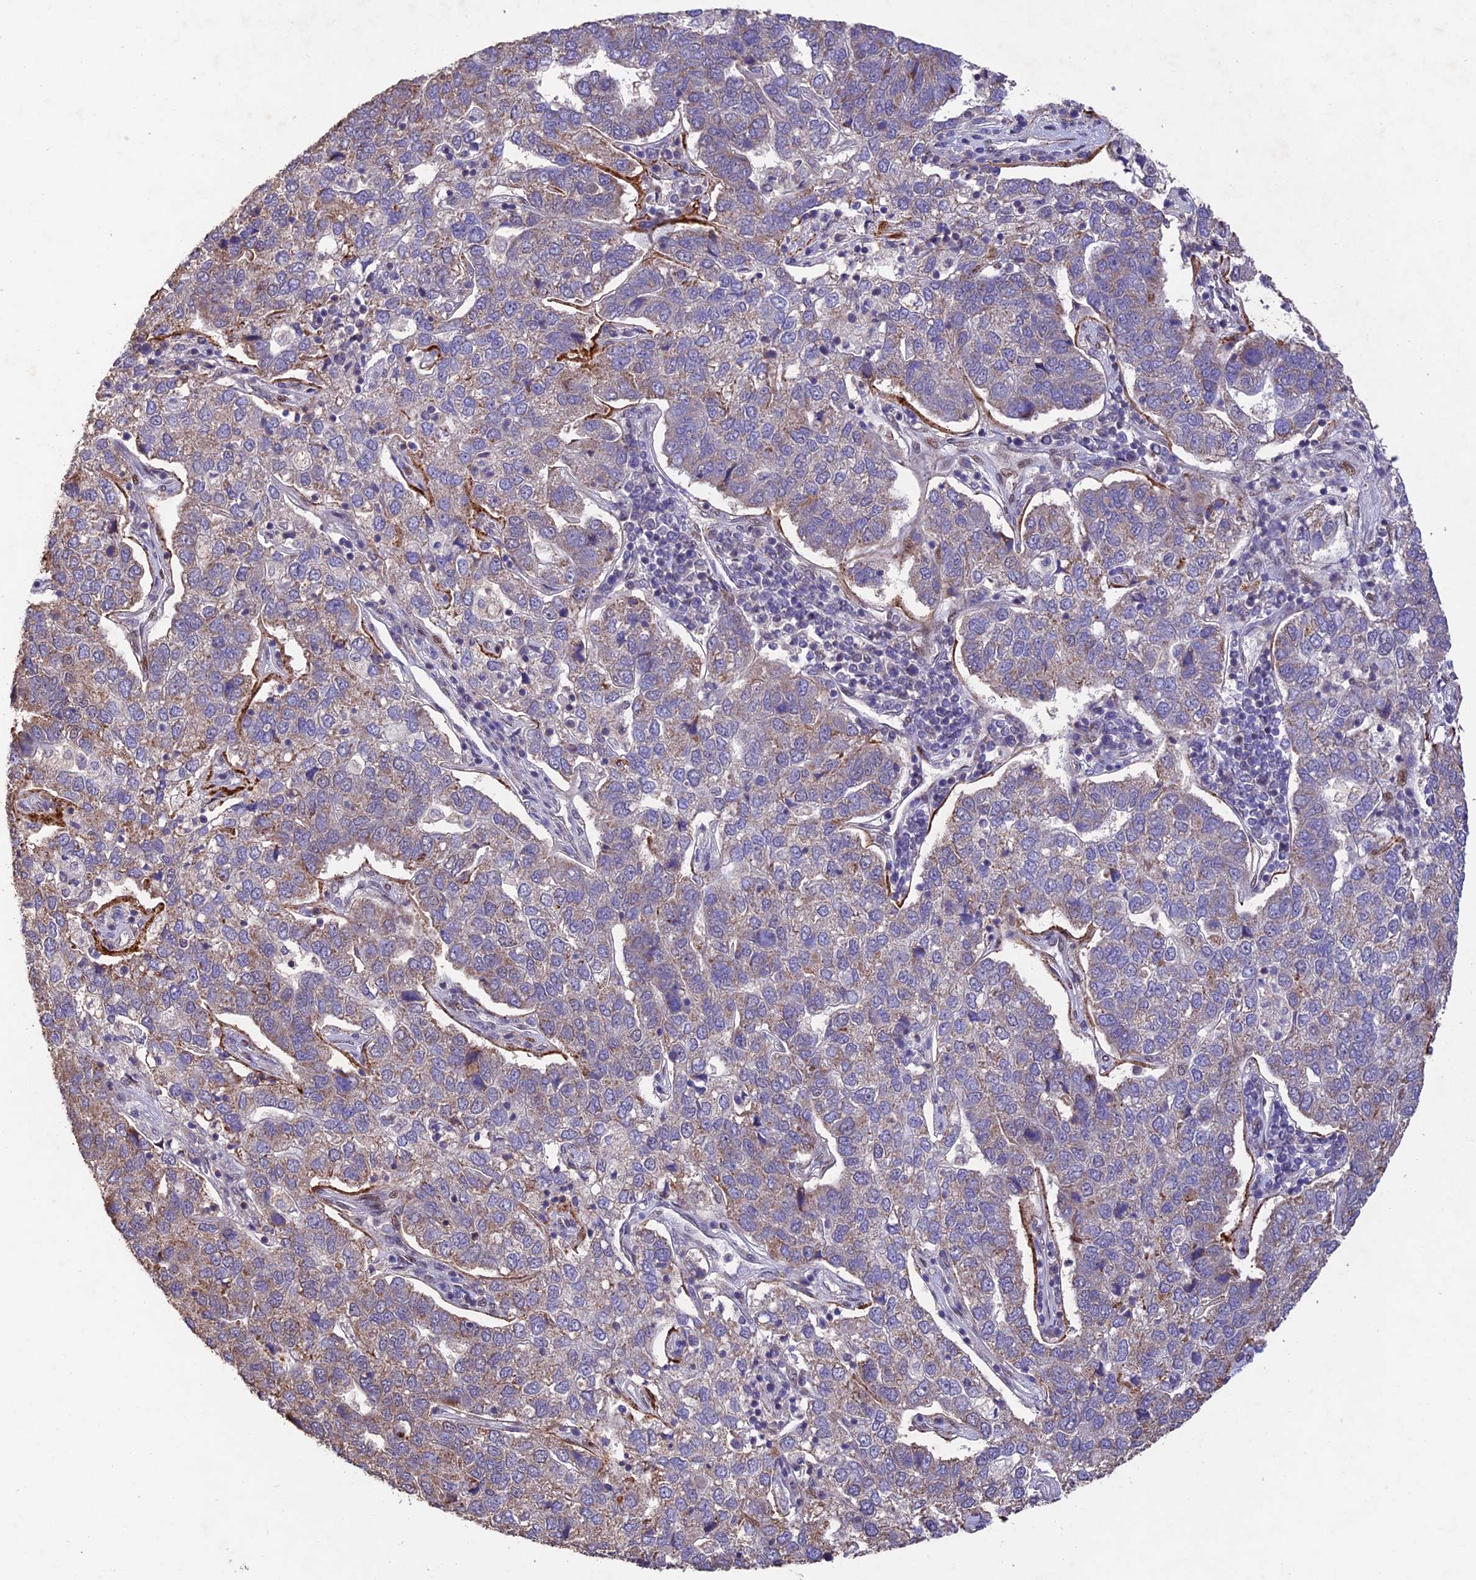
{"staining": {"intensity": "weak", "quantity": "25%-75%", "location": "cytoplasmic/membranous"}, "tissue": "pancreatic cancer", "cell_type": "Tumor cells", "image_type": "cancer", "snomed": [{"axis": "morphology", "description": "Adenocarcinoma, NOS"}, {"axis": "topography", "description": "Pancreas"}], "caption": "Protein expression analysis of pancreatic cancer demonstrates weak cytoplasmic/membranous staining in about 25%-75% of tumor cells.", "gene": "WDR55", "patient": {"sex": "female", "age": 61}}